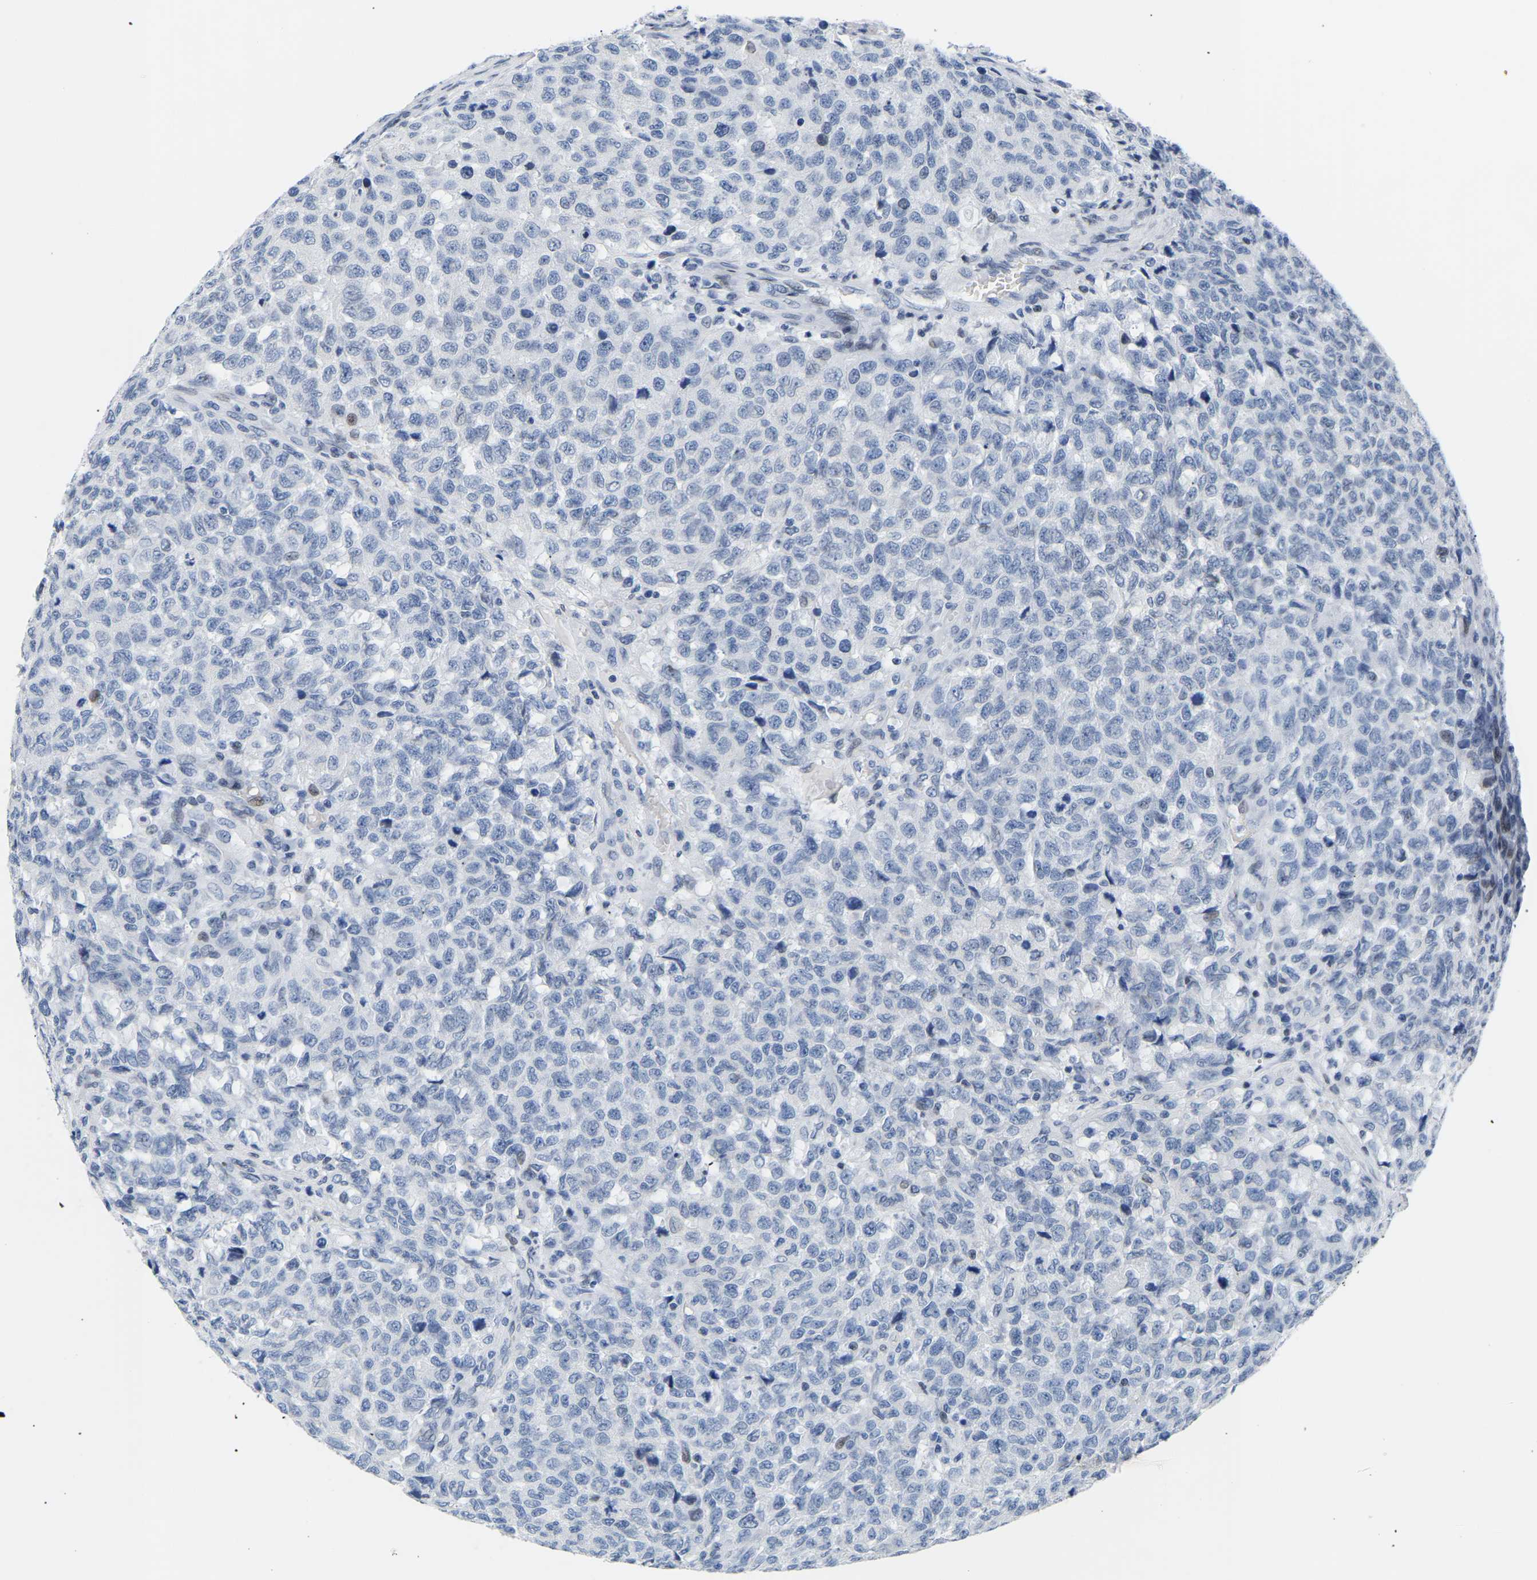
{"staining": {"intensity": "negative", "quantity": "none", "location": "none"}, "tissue": "testis cancer", "cell_type": "Tumor cells", "image_type": "cancer", "snomed": [{"axis": "morphology", "description": "Seminoma, NOS"}, {"axis": "topography", "description": "Testis"}], "caption": "IHC of human testis cancer exhibits no staining in tumor cells.", "gene": "UPK3A", "patient": {"sex": "male", "age": 59}}